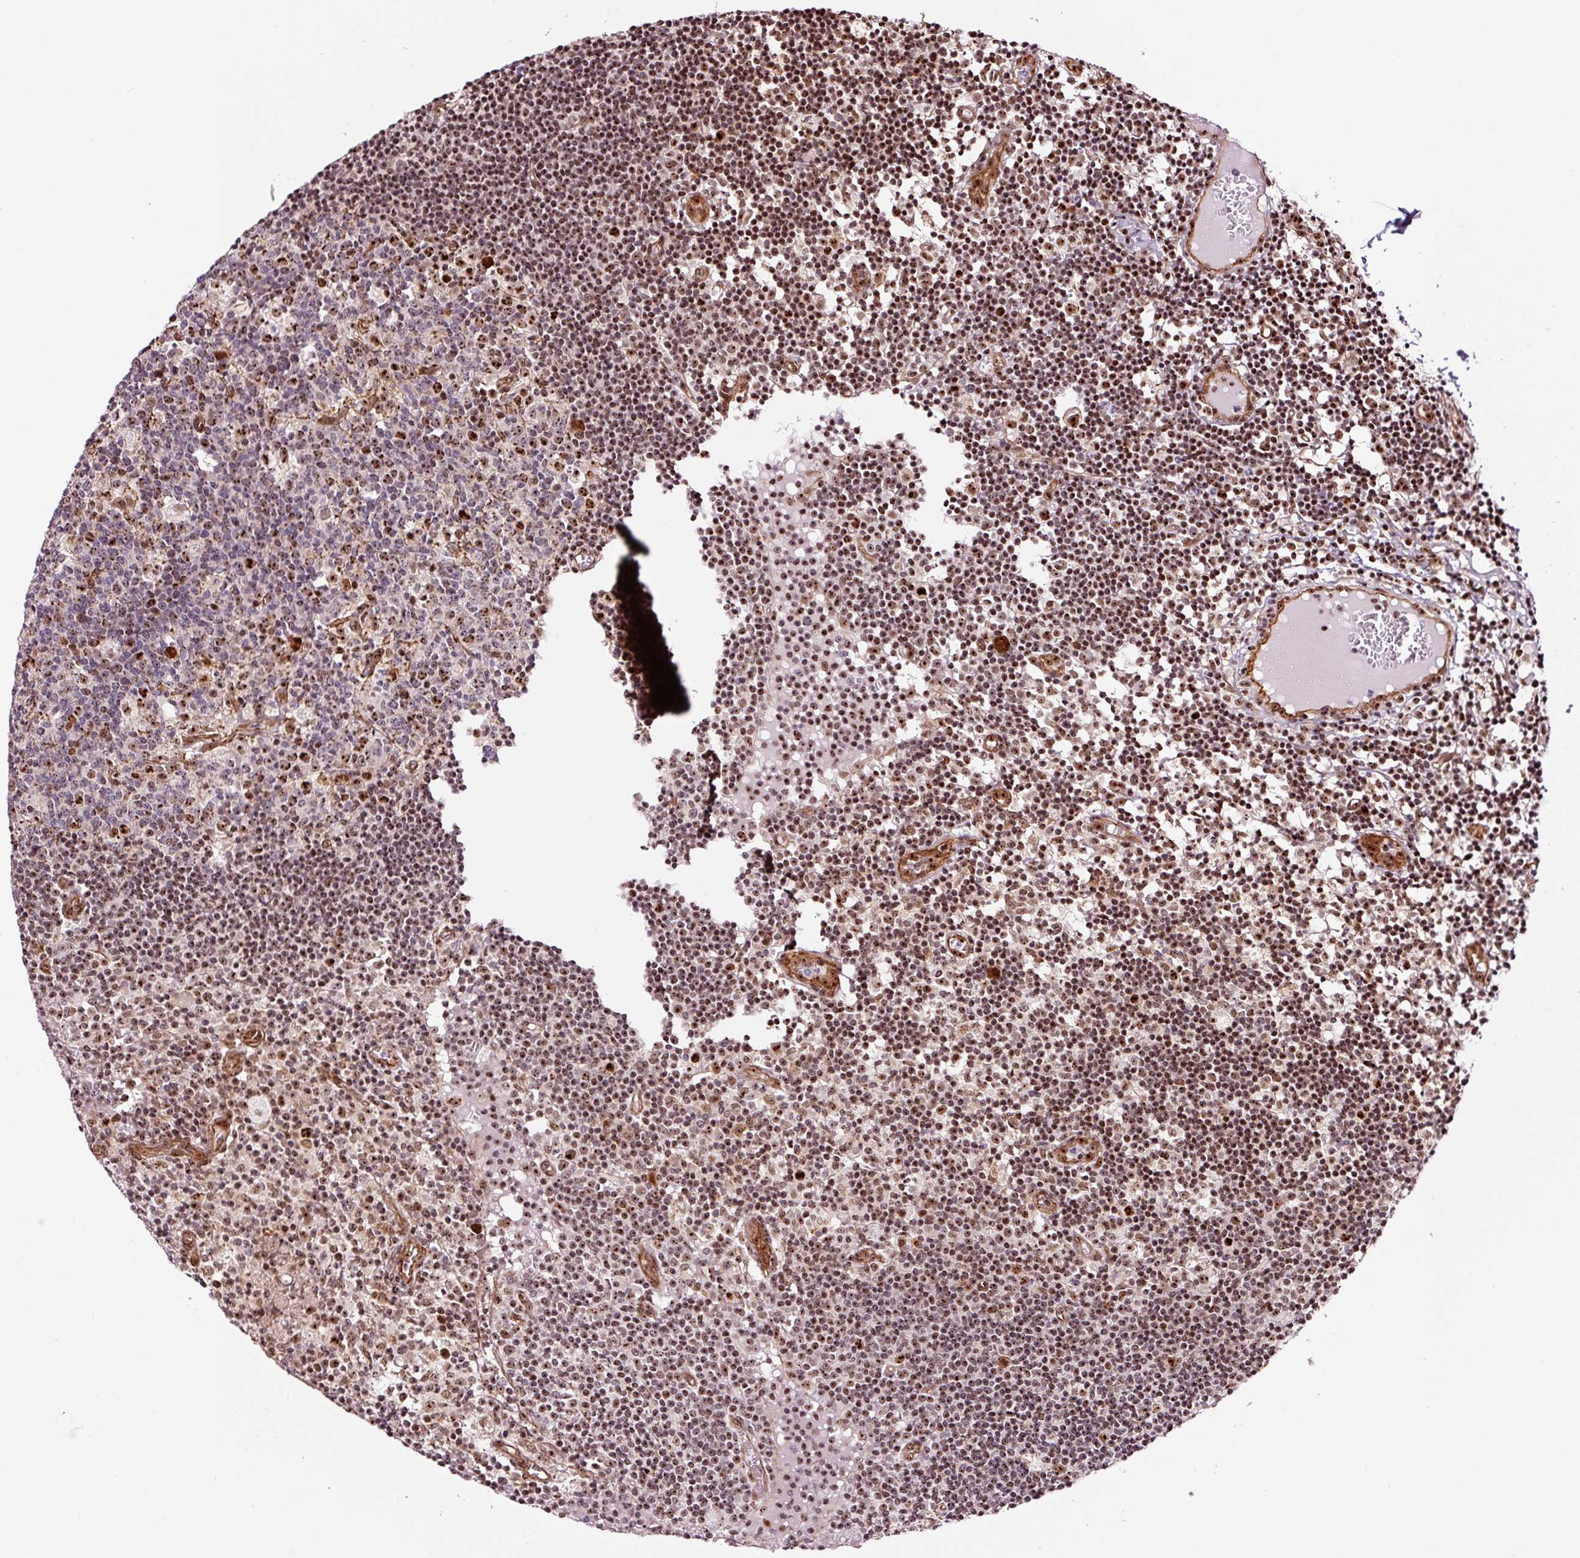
{"staining": {"intensity": "strong", "quantity": "25%-75%", "location": "nuclear"}, "tissue": "lymph node", "cell_type": "Germinal center cells", "image_type": "normal", "snomed": [{"axis": "morphology", "description": "Normal tissue, NOS"}, {"axis": "topography", "description": "Lymph node"}], "caption": "Immunohistochemistry (IHC) (DAB) staining of unremarkable lymph node shows strong nuclear protein expression in approximately 25%-75% of germinal center cells.", "gene": "GNL3", "patient": {"sex": "female", "age": 45}}